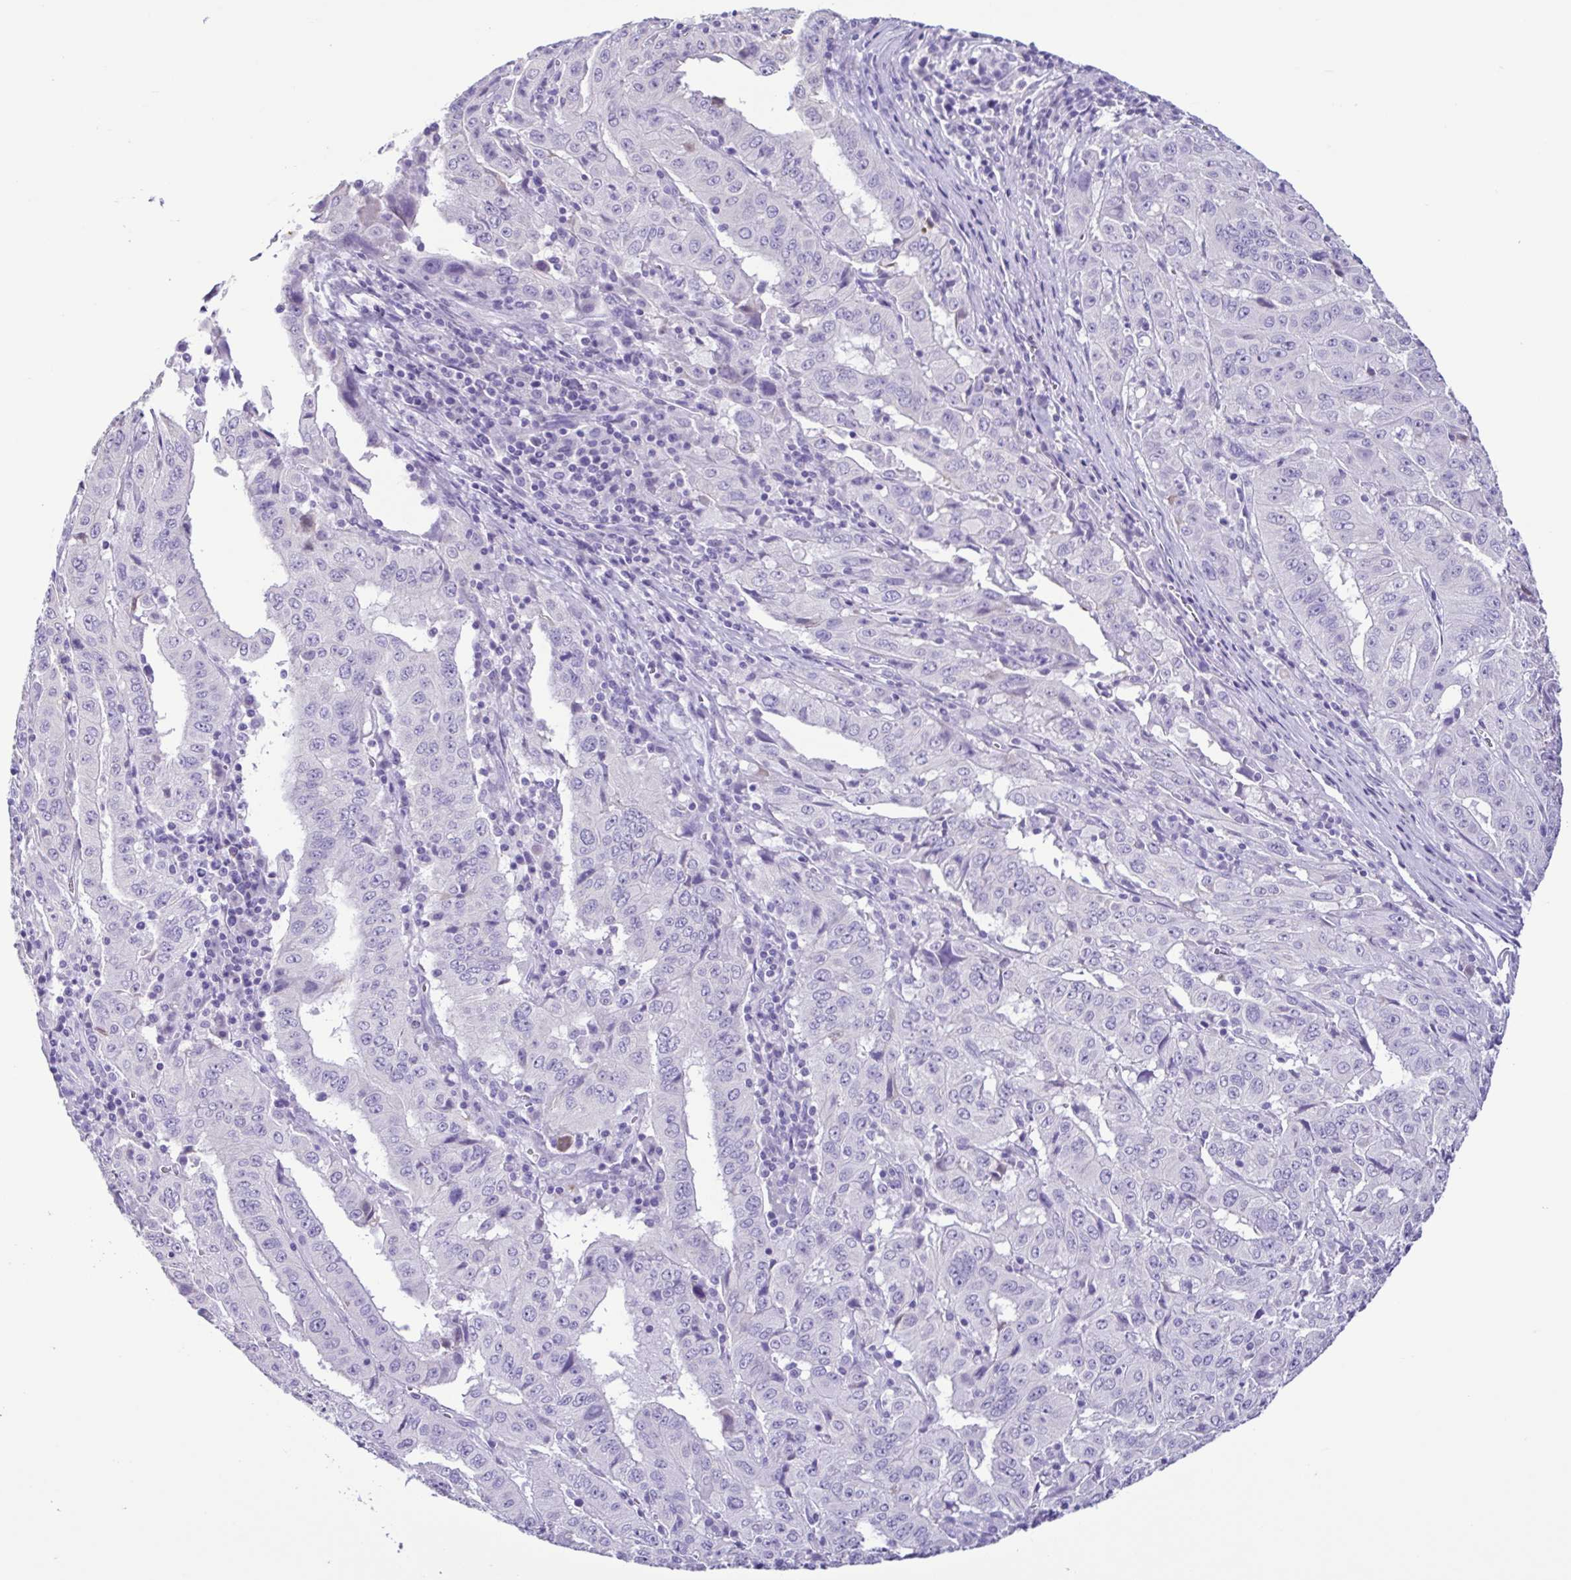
{"staining": {"intensity": "negative", "quantity": "none", "location": "none"}, "tissue": "pancreatic cancer", "cell_type": "Tumor cells", "image_type": "cancer", "snomed": [{"axis": "morphology", "description": "Adenocarcinoma, NOS"}, {"axis": "topography", "description": "Pancreas"}], "caption": "Human adenocarcinoma (pancreatic) stained for a protein using IHC reveals no expression in tumor cells.", "gene": "CBY2", "patient": {"sex": "male", "age": 63}}